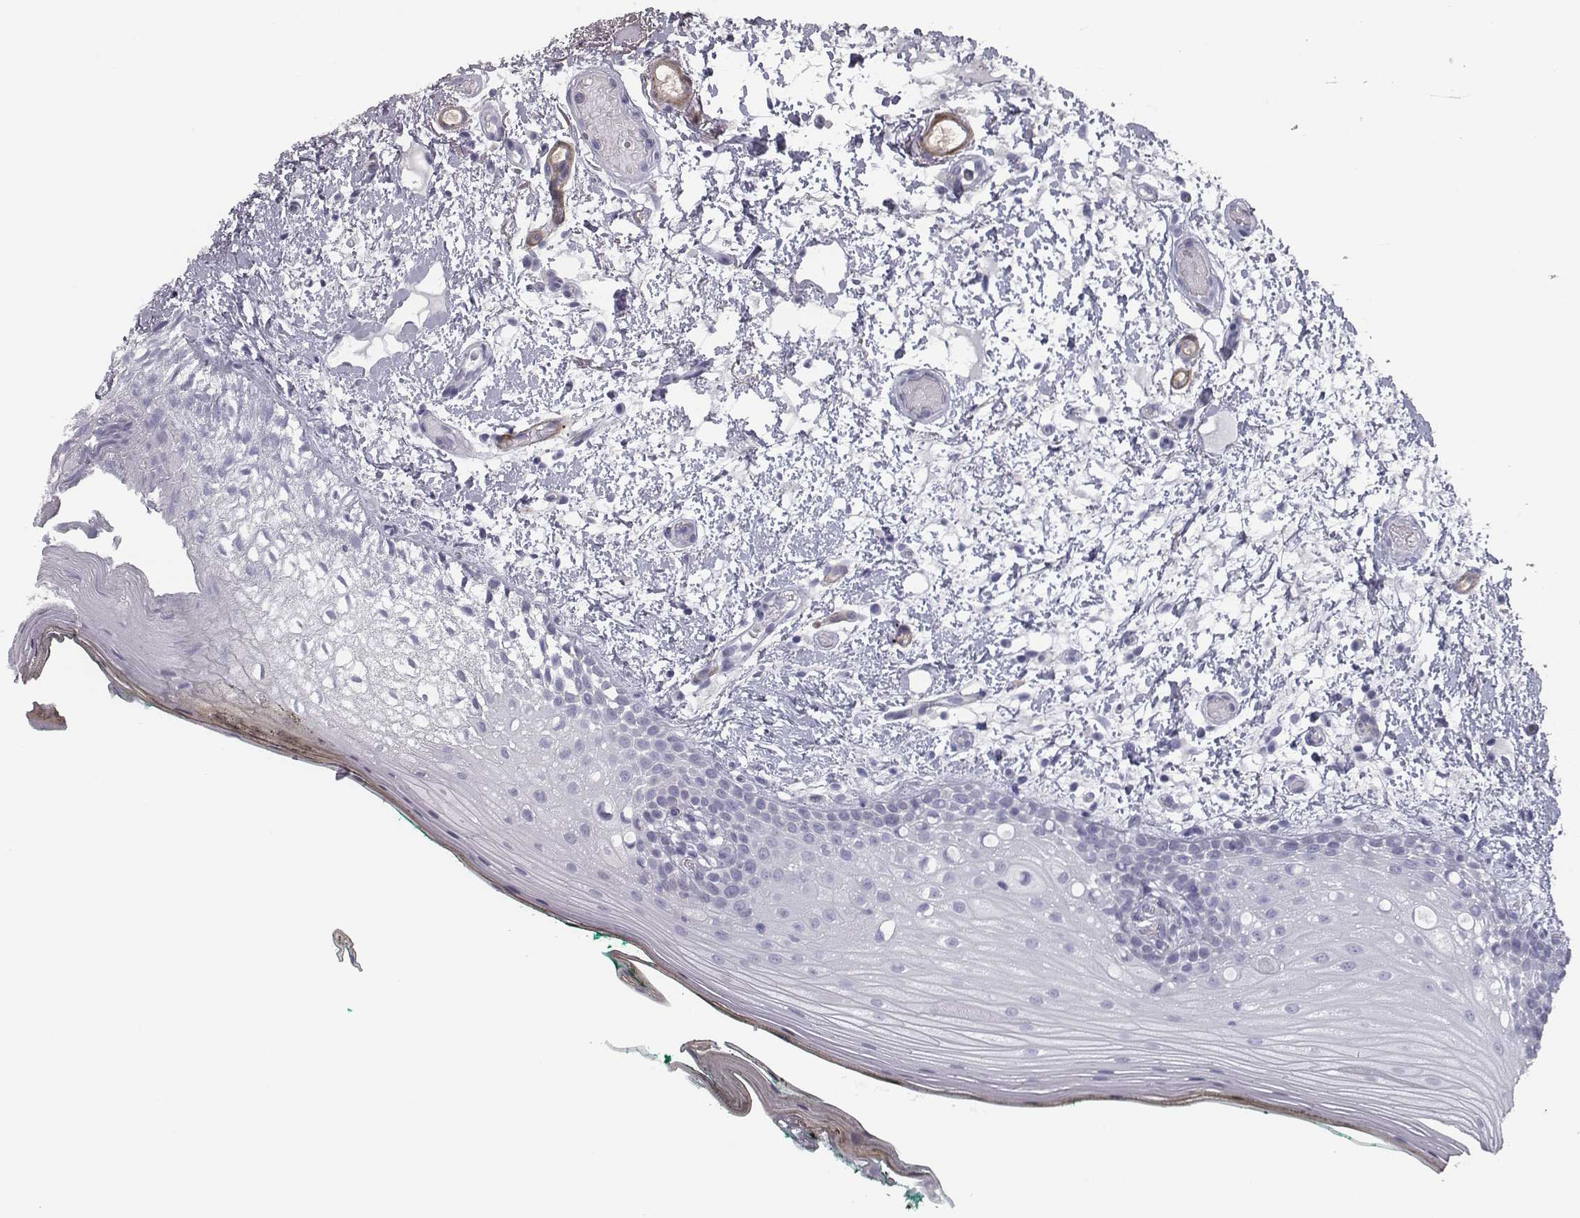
{"staining": {"intensity": "negative", "quantity": "none", "location": "none"}, "tissue": "oral mucosa", "cell_type": "Squamous epithelial cells", "image_type": "normal", "snomed": [{"axis": "morphology", "description": "Normal tissue, NOS"}, {"axis": "topography", "description": "Oral tissue"}], "caption": "Oral mucosa stained for a protein using immunohistochemistry (IHC) demonstrates no positivity squamous epithelial cells.", "gene": "ISYNA1", "patient": {"sex": "female", "age": 83}}